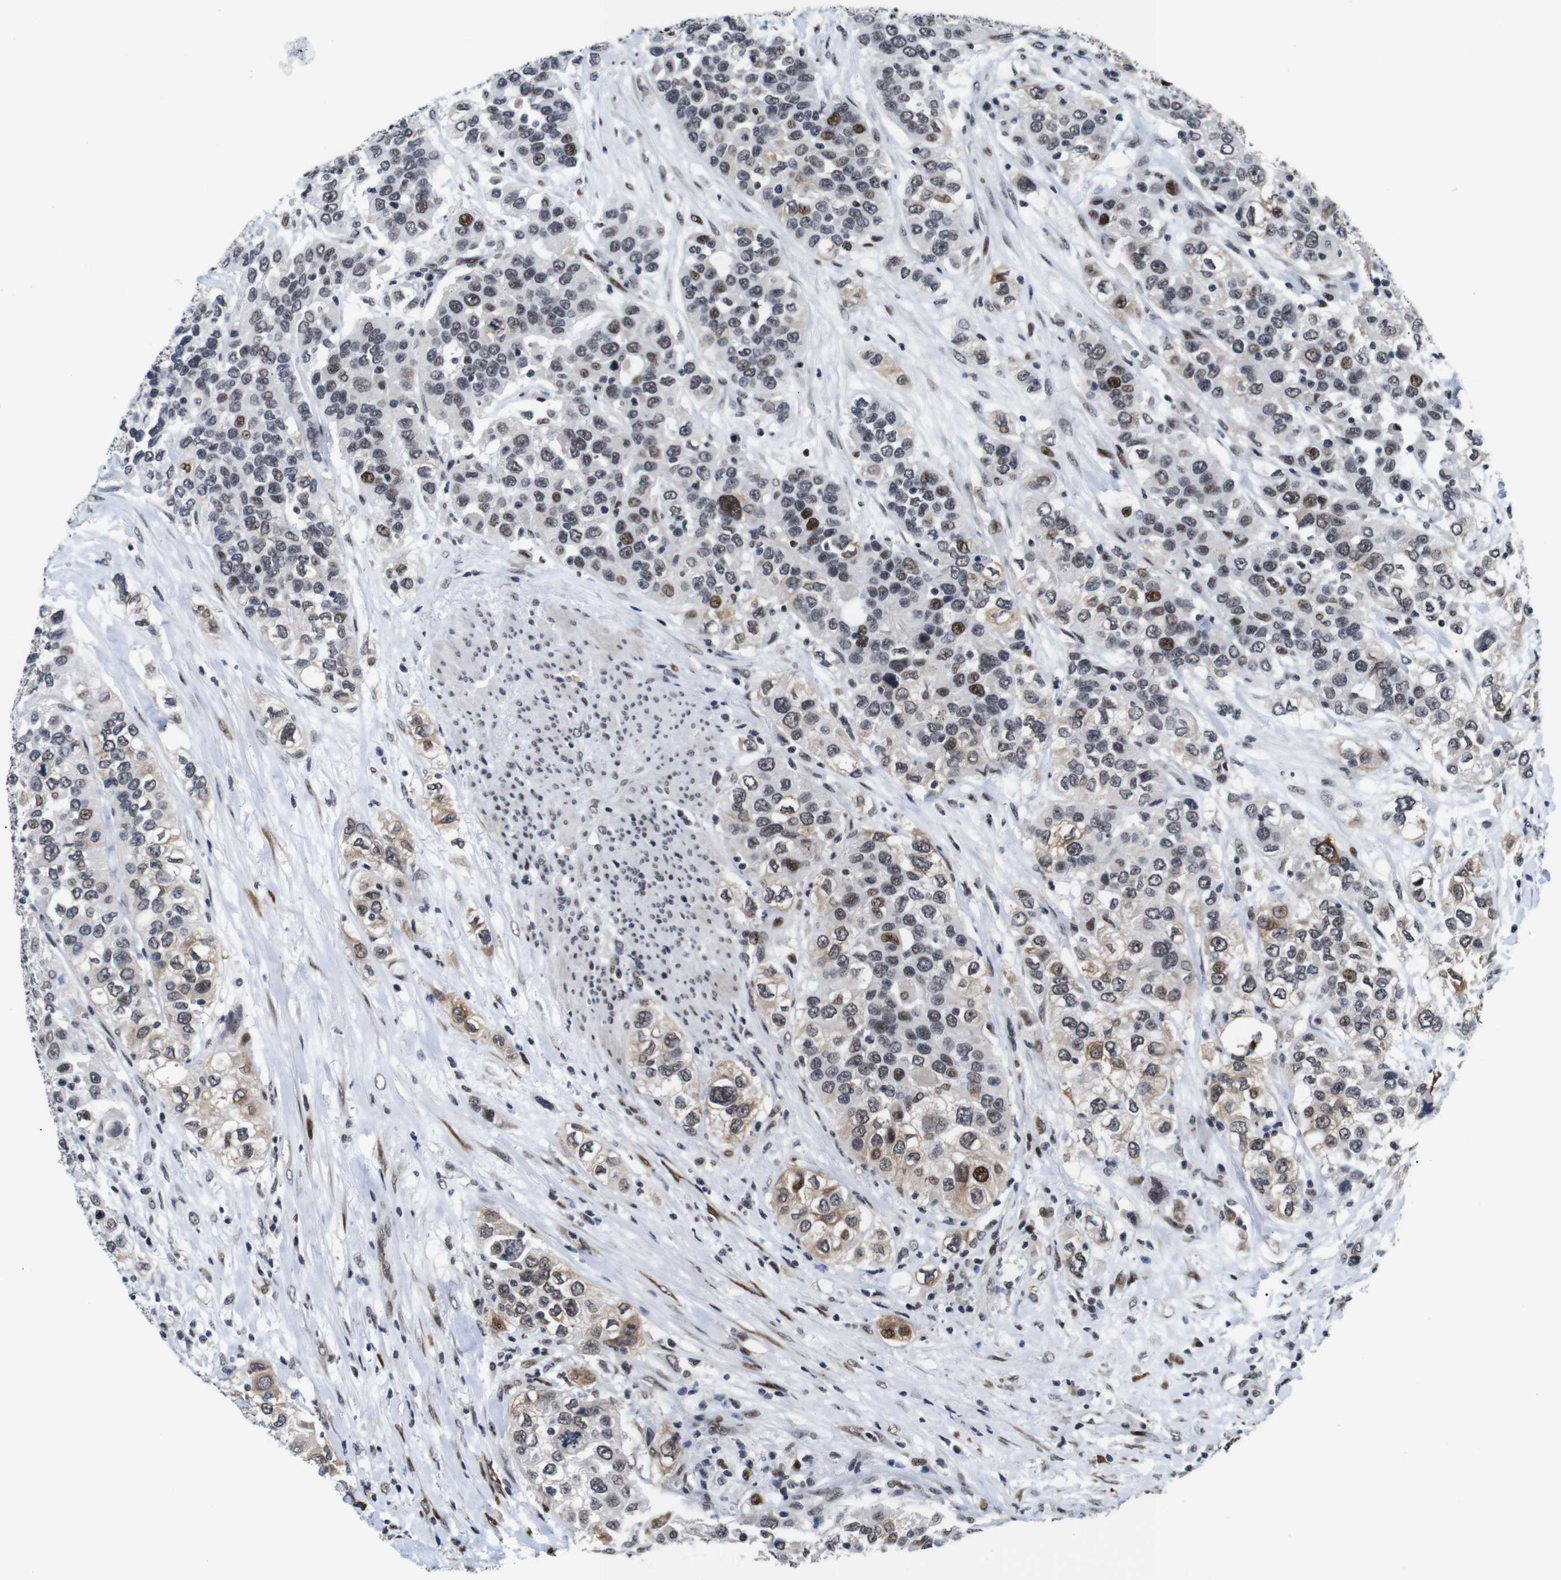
{"staining": {"intensity": "strong", "quantity": "<25%", "location": "nuclear"}, "tissue": "urothelial cancer", "cell_type": "Tumor cells", "image_type": "cancer", "snomed": [{"axis": "morphology", "description": "Urothelial carcinoma, High grade"}, {"axis": "topography", "description": "Urinary bladder"}], "caption": "Immunohistochemical staining of high-grade urothelial carcinoma exhibits medium levels of strong nuclear protein staining in approximately <25% of tumor cells. (Brightfield microscopy of DAB IHC at high magnification).", "gene": "EIF4G1", "patient": {"sex": "female", "age": 80}}